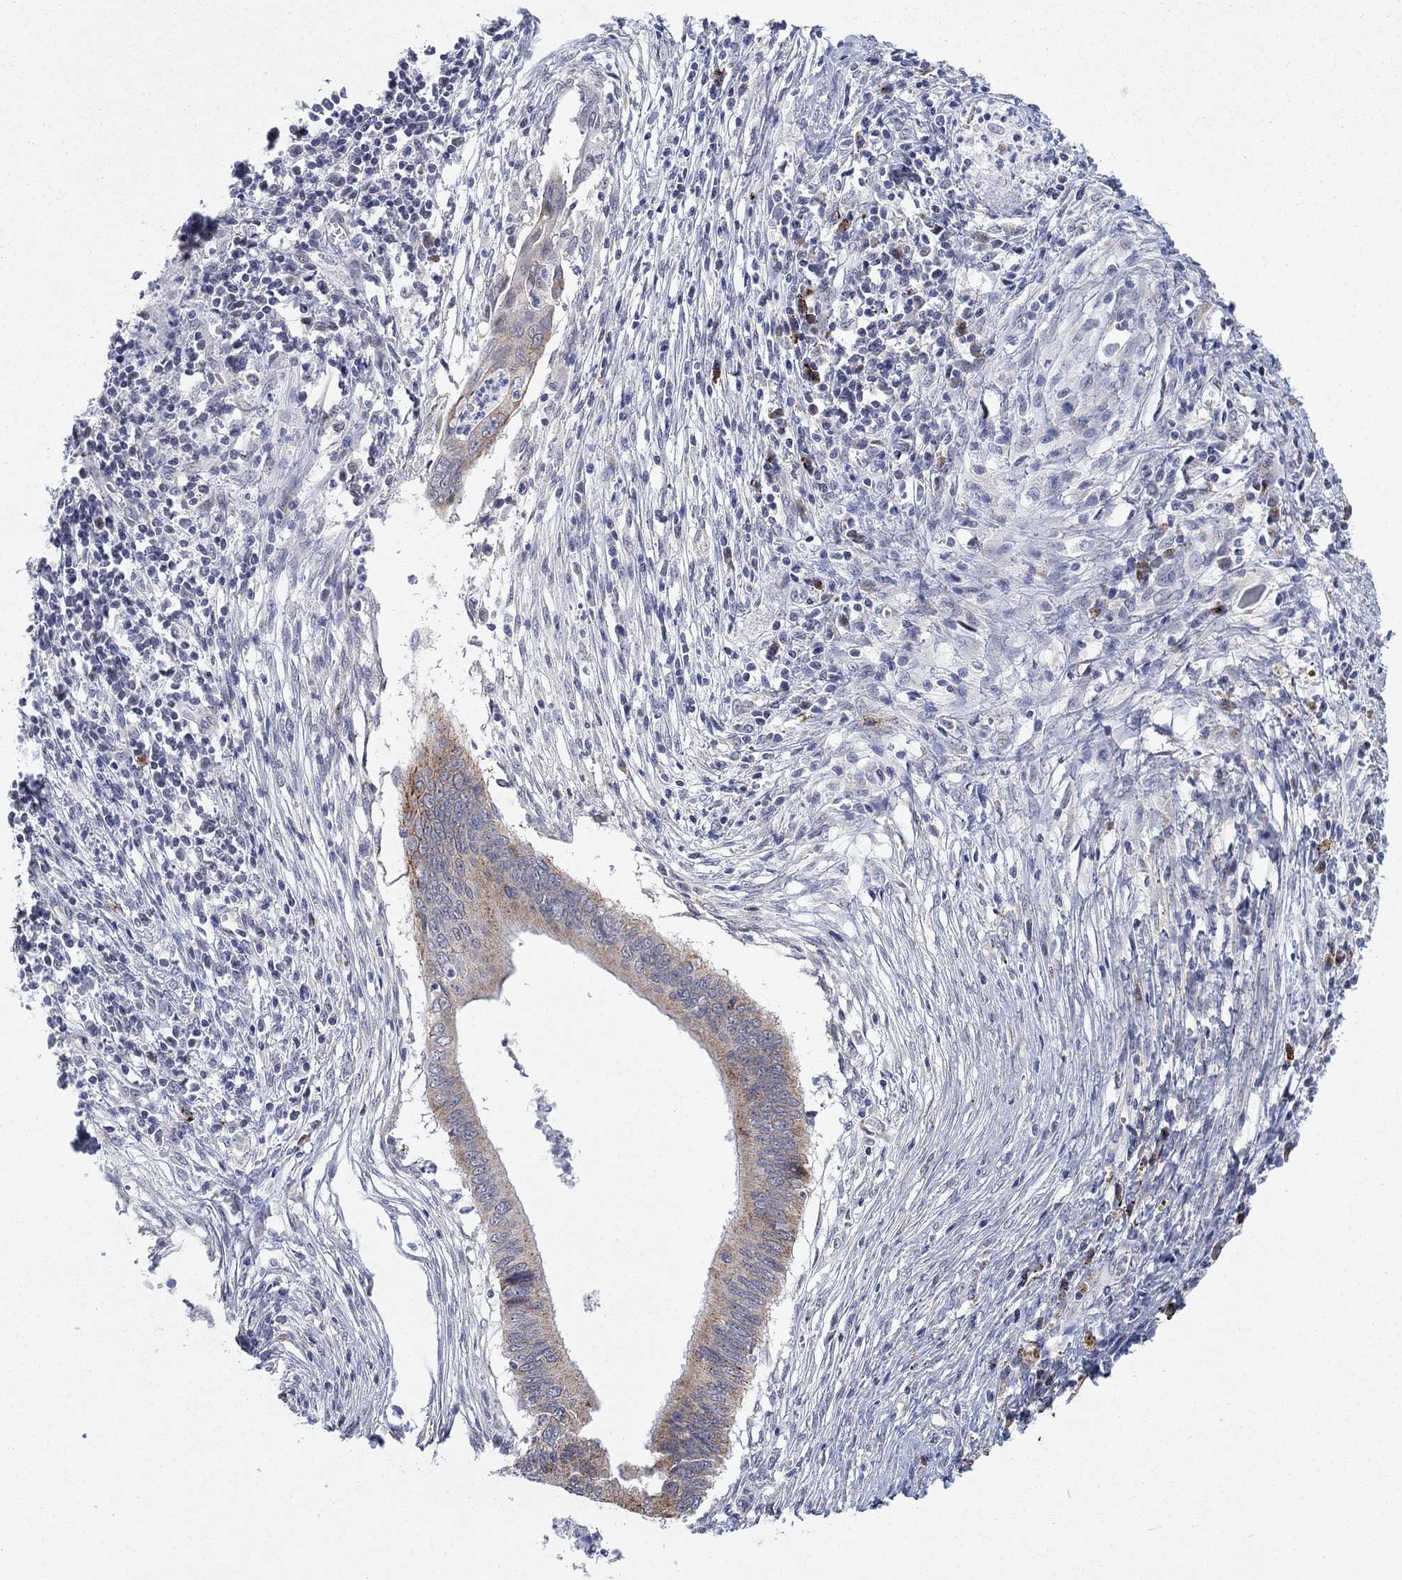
{"staining": {"intensity": "strong", "quantity": "25%-75%", "location": "cytoplasmic/membranous"}, "tissue": "cervical cancer", "cell_type": "Tumor cells", "image_type": "cancer", "snomed": [{"axis": "morphology", "description": "Adenocarcinoma, NOS"}, {"axis": "topography", "description": "Cervix"}], "caption": "Protein staining shows strong cytoplasmic/membranous staining in about 25%-75% of tumor cells in cervical cancer.", "gene": "SDC1", "patient": {"sex": "female", "age": 42}}